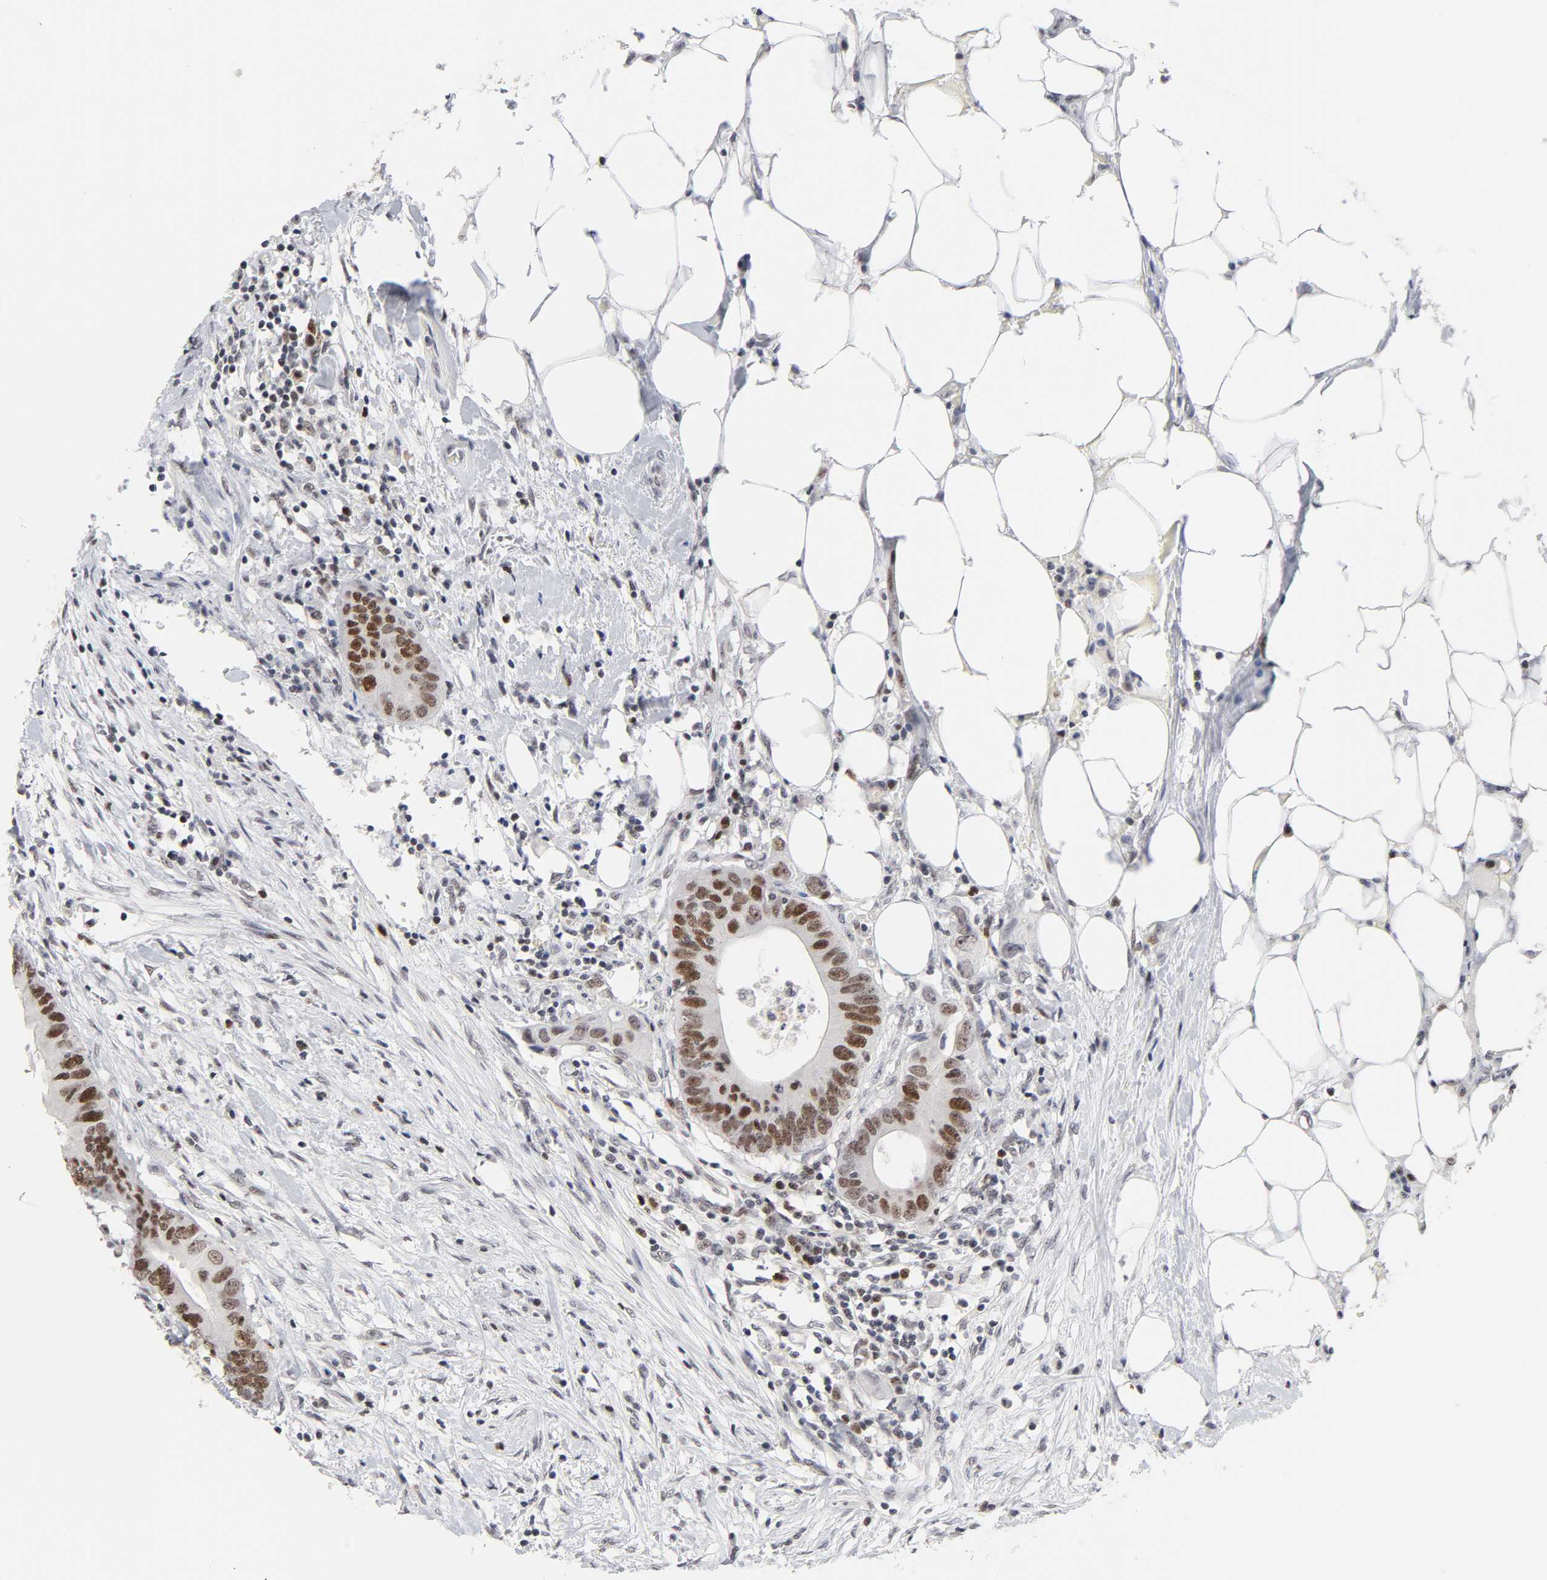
{"staining": {"intensity": "moderate", "quantity": "25%-75%", "location": "nuclear"}, "tissue": "colorectal cancer", "cell_type": "Tumor cells", "image_type": "cancer", "snomed": [{"axis": "morphology", "description": "Adenocarcinoma, NOS"}, {"axis": "topography", "description": "Colon"}], "caption": "Immunohistochemistry image of human colorectal adenocarcinoma stained for a protein (brown), which shows medium levels of moderate nuclear staining in approximately 25%-75% of tumor cells.", "gene": "RFC4", "patient": {"sex": "male", "age": 71}}